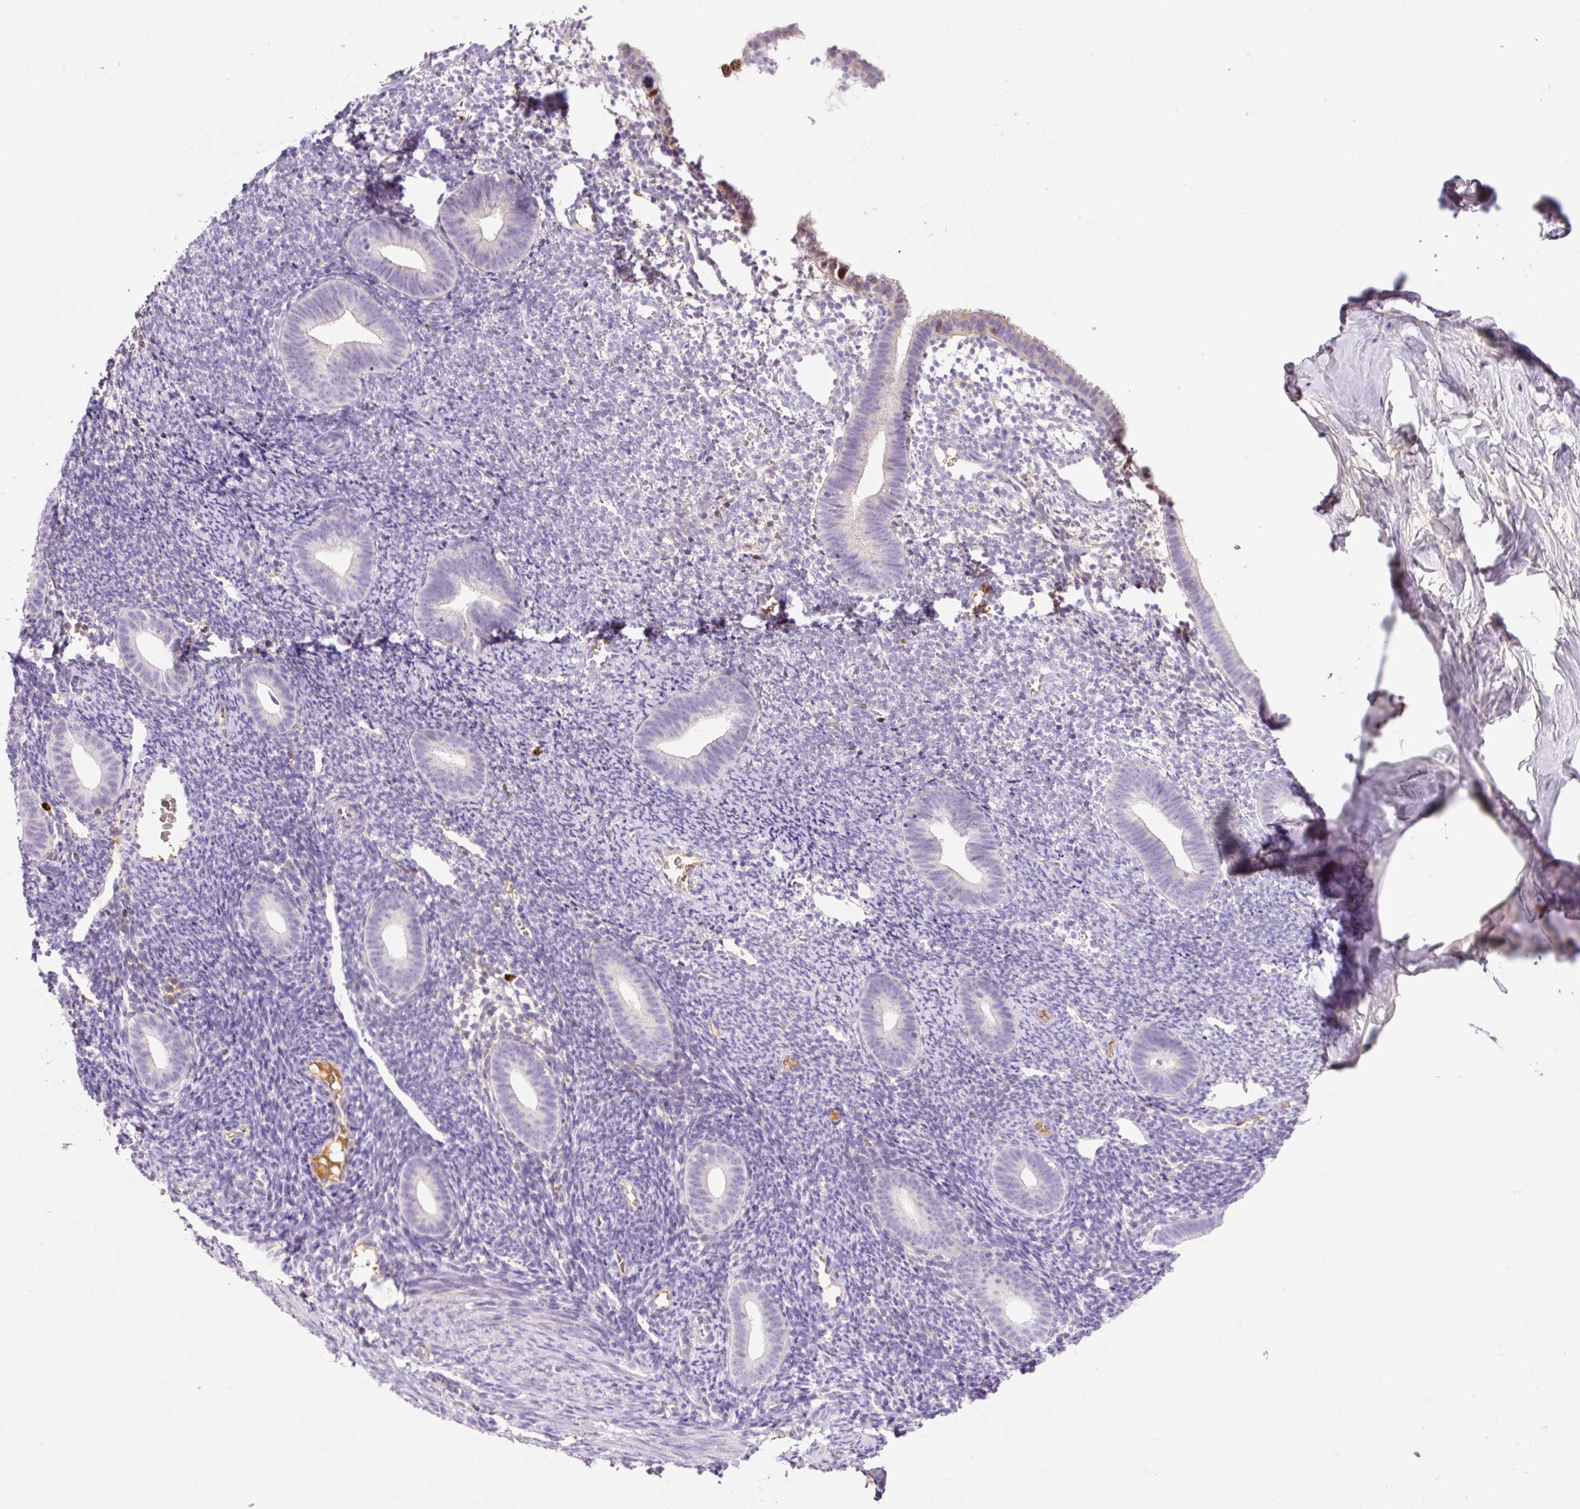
{"staining": {"intensity": "negative", "quantity": "none", "location": "none"}, "tissue": "endometrium", "cell_type": "Cells in endometrial stroma", "image_type": "normal", "snomed": [{"axis": "morphology", "description": "Normal tissue, NOS"}, {"axis": "topography", "description": "Endometrium"}], "caption": "Immunohistochemistry histopathology image of benign endometrium stained for a protein (brown), which reveals no staining in cells in endometrial stroma. (DAB (3,3'-diaminobenzidine) IHC visualized using brightfield microscopy, high magnification).", "gene": "DPPA4", "patient": {"sex": "female", "age": 39}}